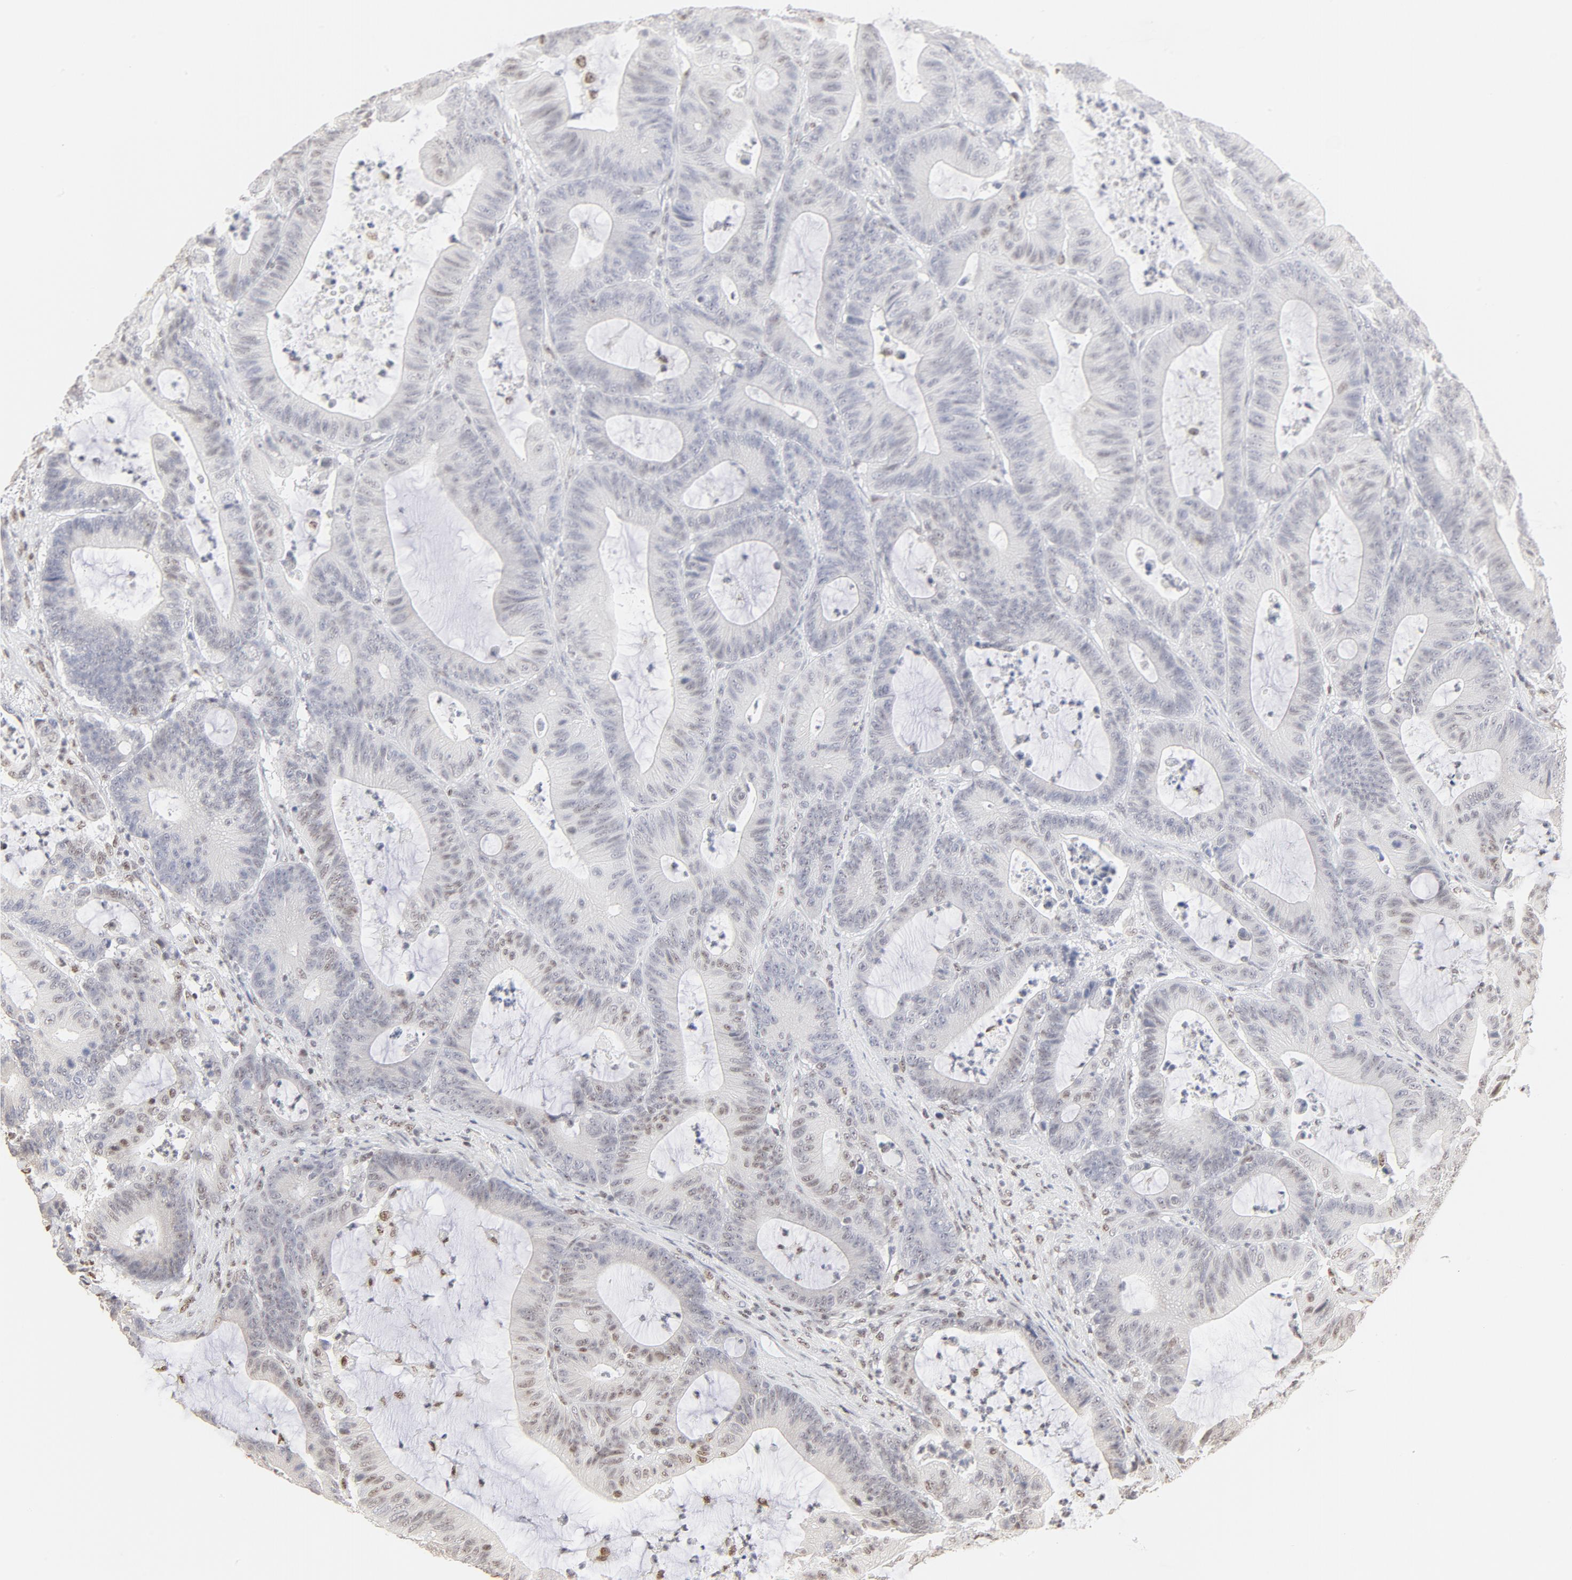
{"staining": {"intensity": "negative", "quantity": "none", "location": "none"}, "tissue": "colorectal cancer", "cell_type": "Tumor cells", "image_type": "cancer", "snomed": [{"axis": "morphology", "description": "Adenocarcinoma, NOS"}, {"axis": "topography", "description": "Colon"}], "caption": "Adenocarcinoma (colorectal) was stained to show a protein in brown. There is no significant positivity in tumor cells.", "gene": "NFIL3", "patient": {"sex": "female", "age": 84}}